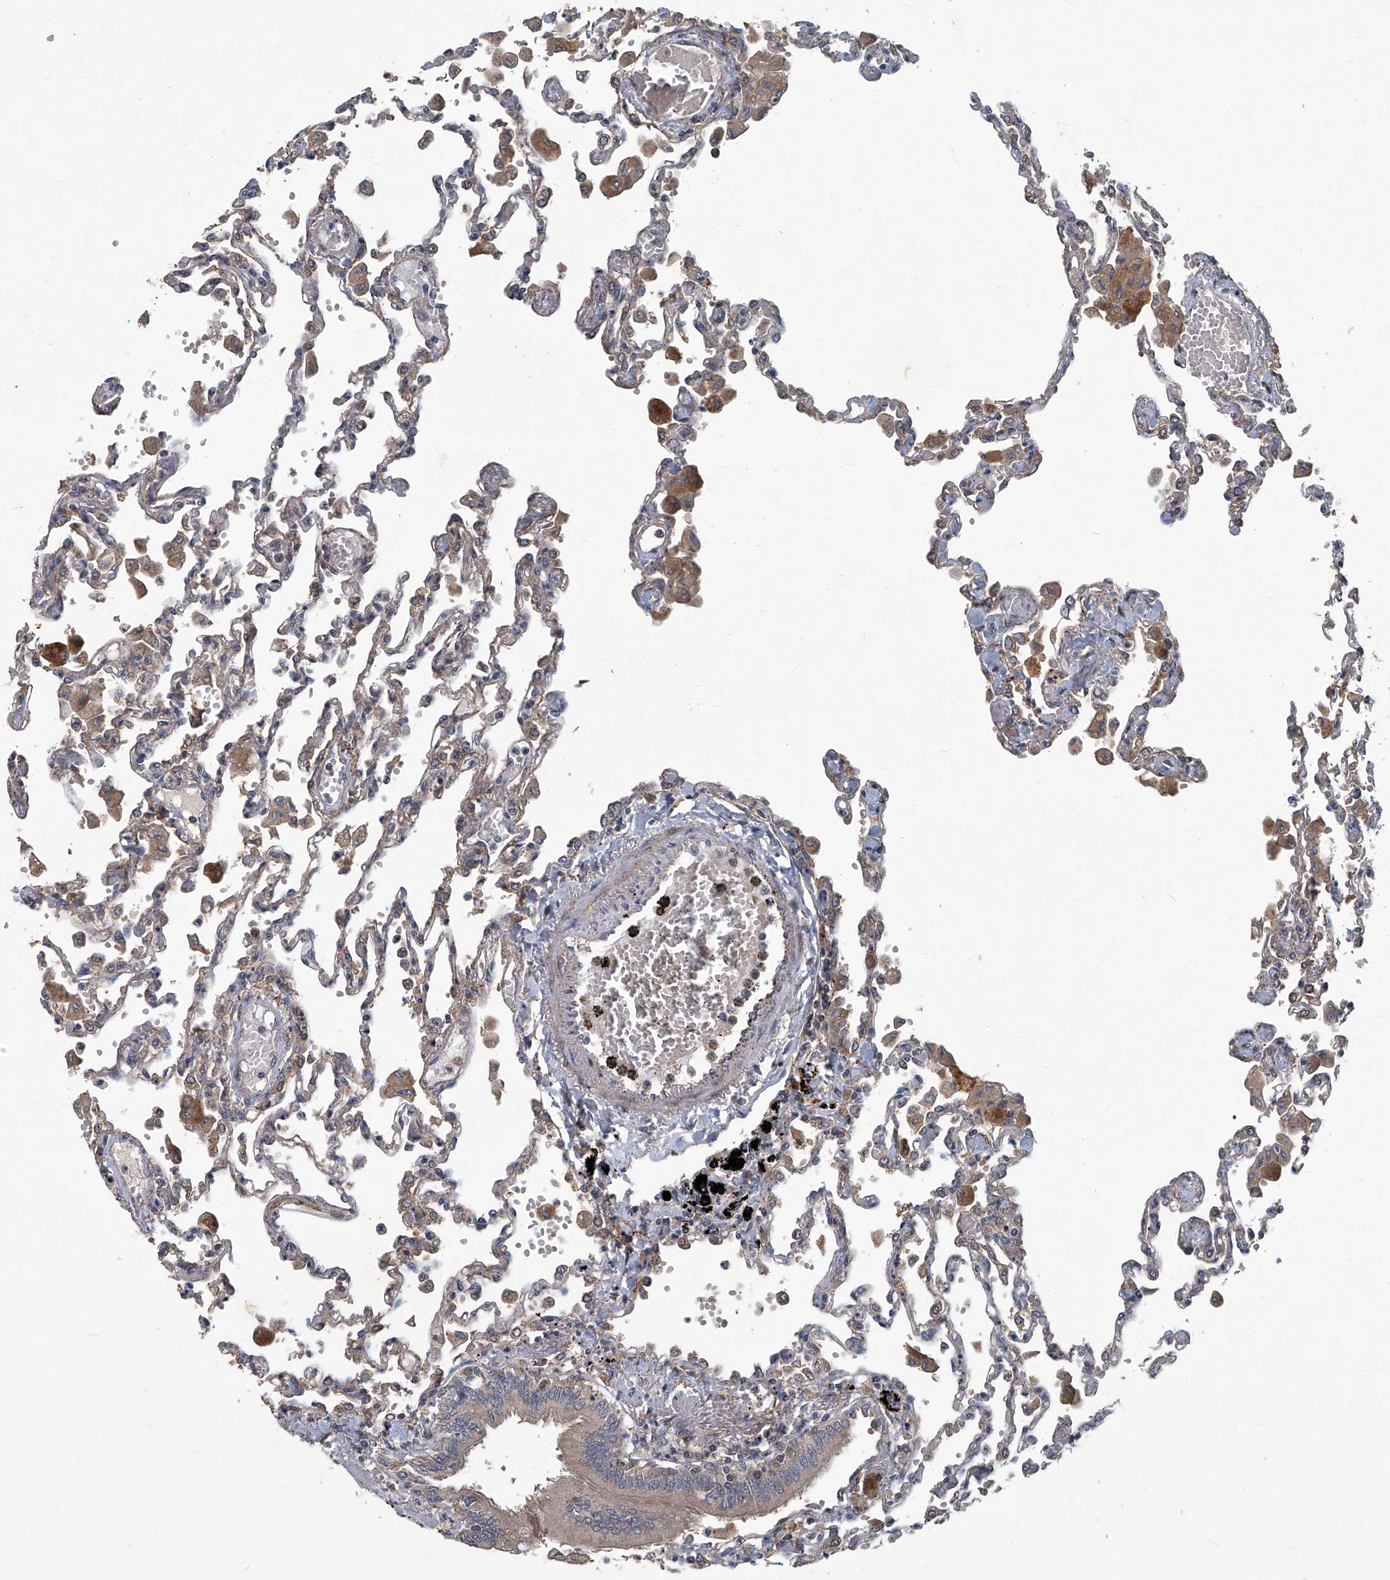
{"staining": {"intensity": "moderate", "quantity": "<25%", "location": "cytoplasmic/membranous"}, "tissue": "lung", "cell_type": "Alveolar cells", "image_type": "normal", "snomed": [{"axis": "morphology", "description": "Normal tissue, NOS"}, {"axis": "topography", "description": "Bronchus"}, {"axis": "topography", "description": "Lung"}], "caption": "DAB immunohistochemical staining of unremarkable lung shows moderate cytoplasmic/membranous protein expression in about <25% of alveolar cells.", "gene": "ANKRD34A", "patient": {"sex": "female", "age": 49}}